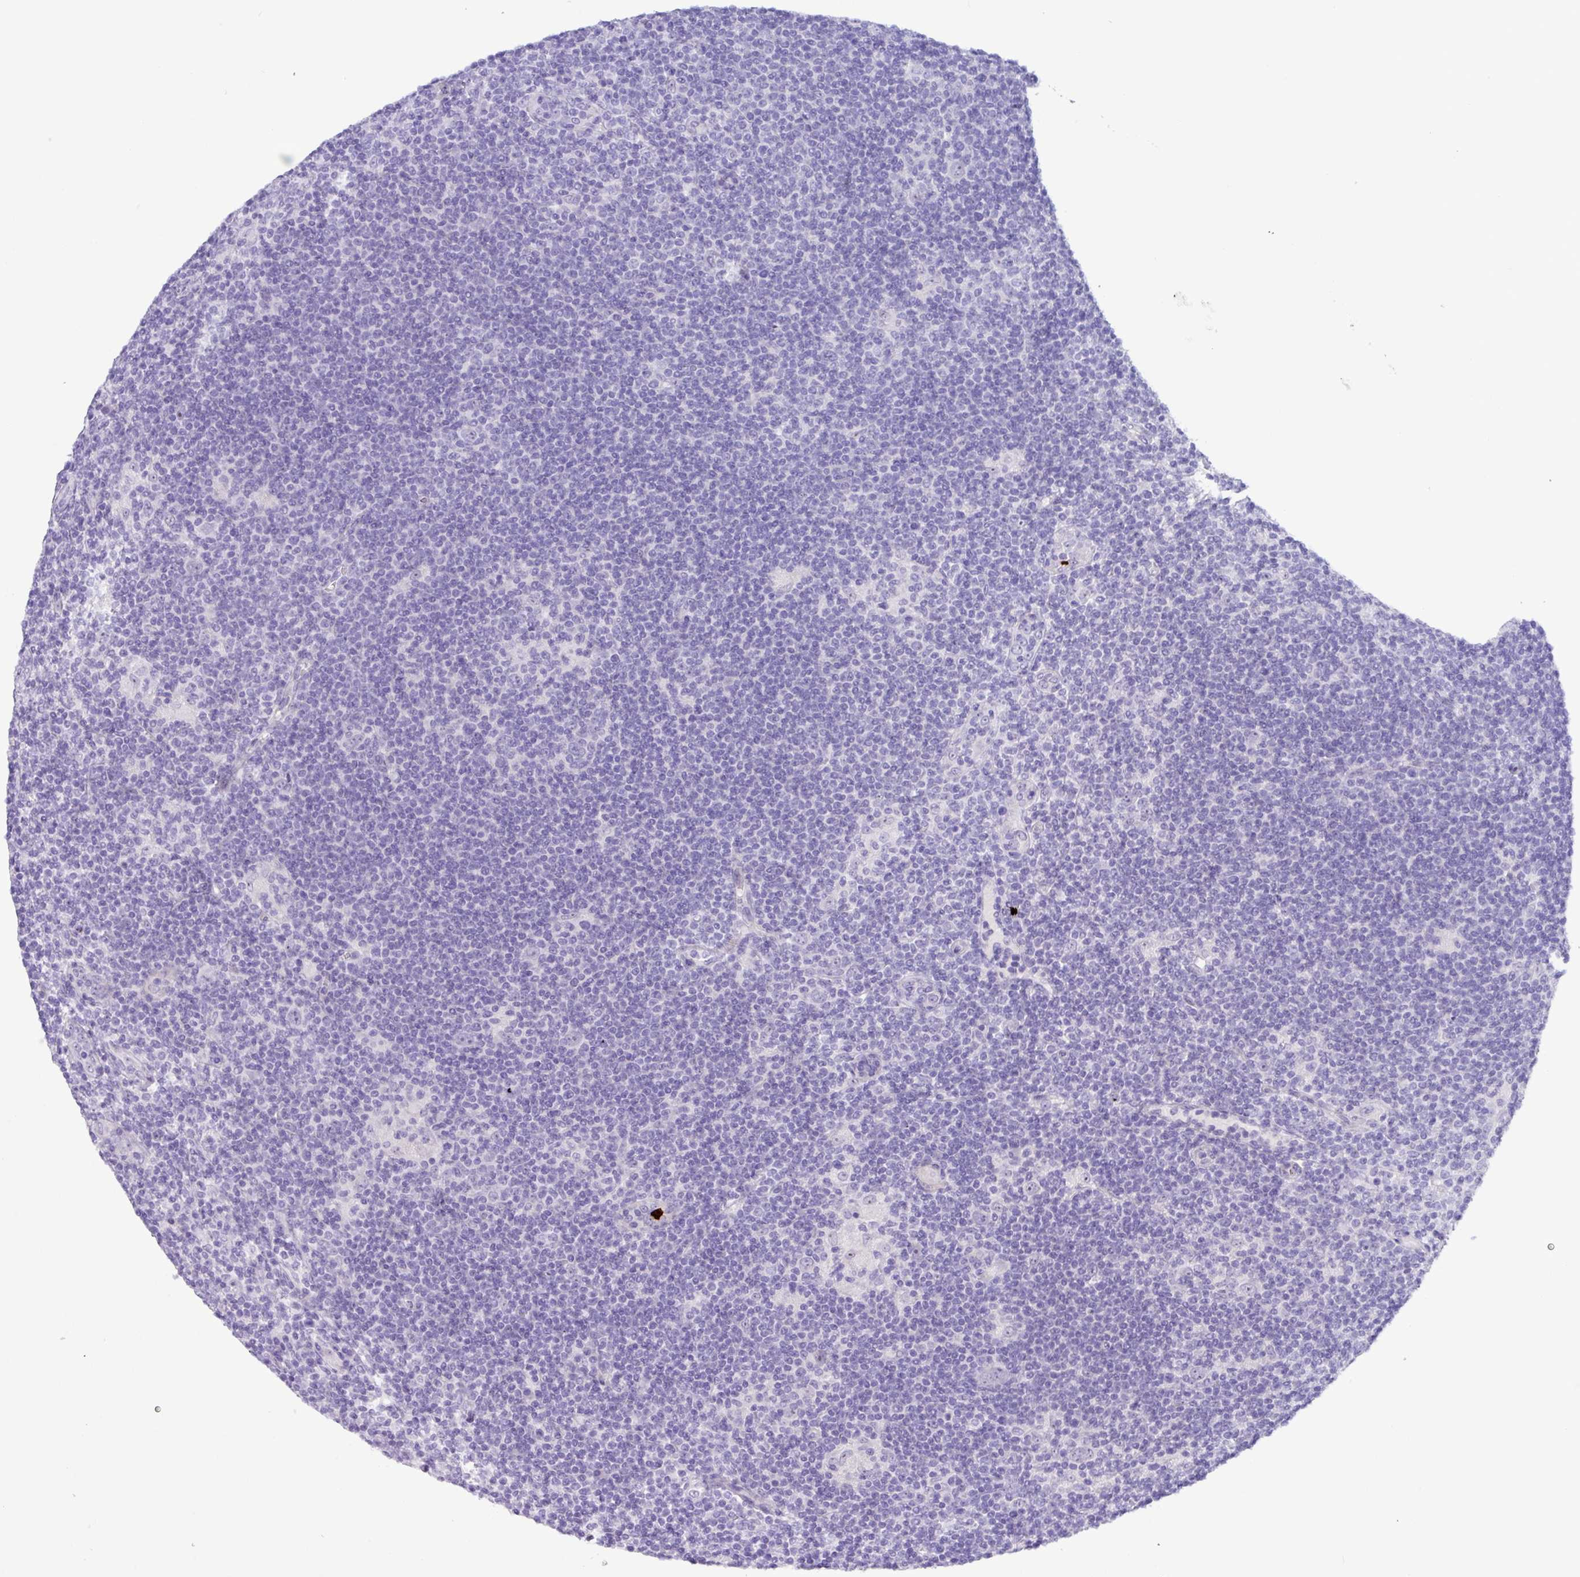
{"staining": {"intensity": "negative", "quantity": "none", "location": "none"}, "tissue": "lymphoma", "cell_type": "Tumor cells", "image_type": "cancer", "snomed": [{"axis": "morphology", "description": "Hodgkin's disease, NOS"}, {"axis": "topography", "description": "Lymph node"}], "caption": "Lymphoma was stained to show a protein in brown. There is no significant expression in tumor cells.", "gene": "MRM2", "patient": {"sex": "female", "age": 57}}